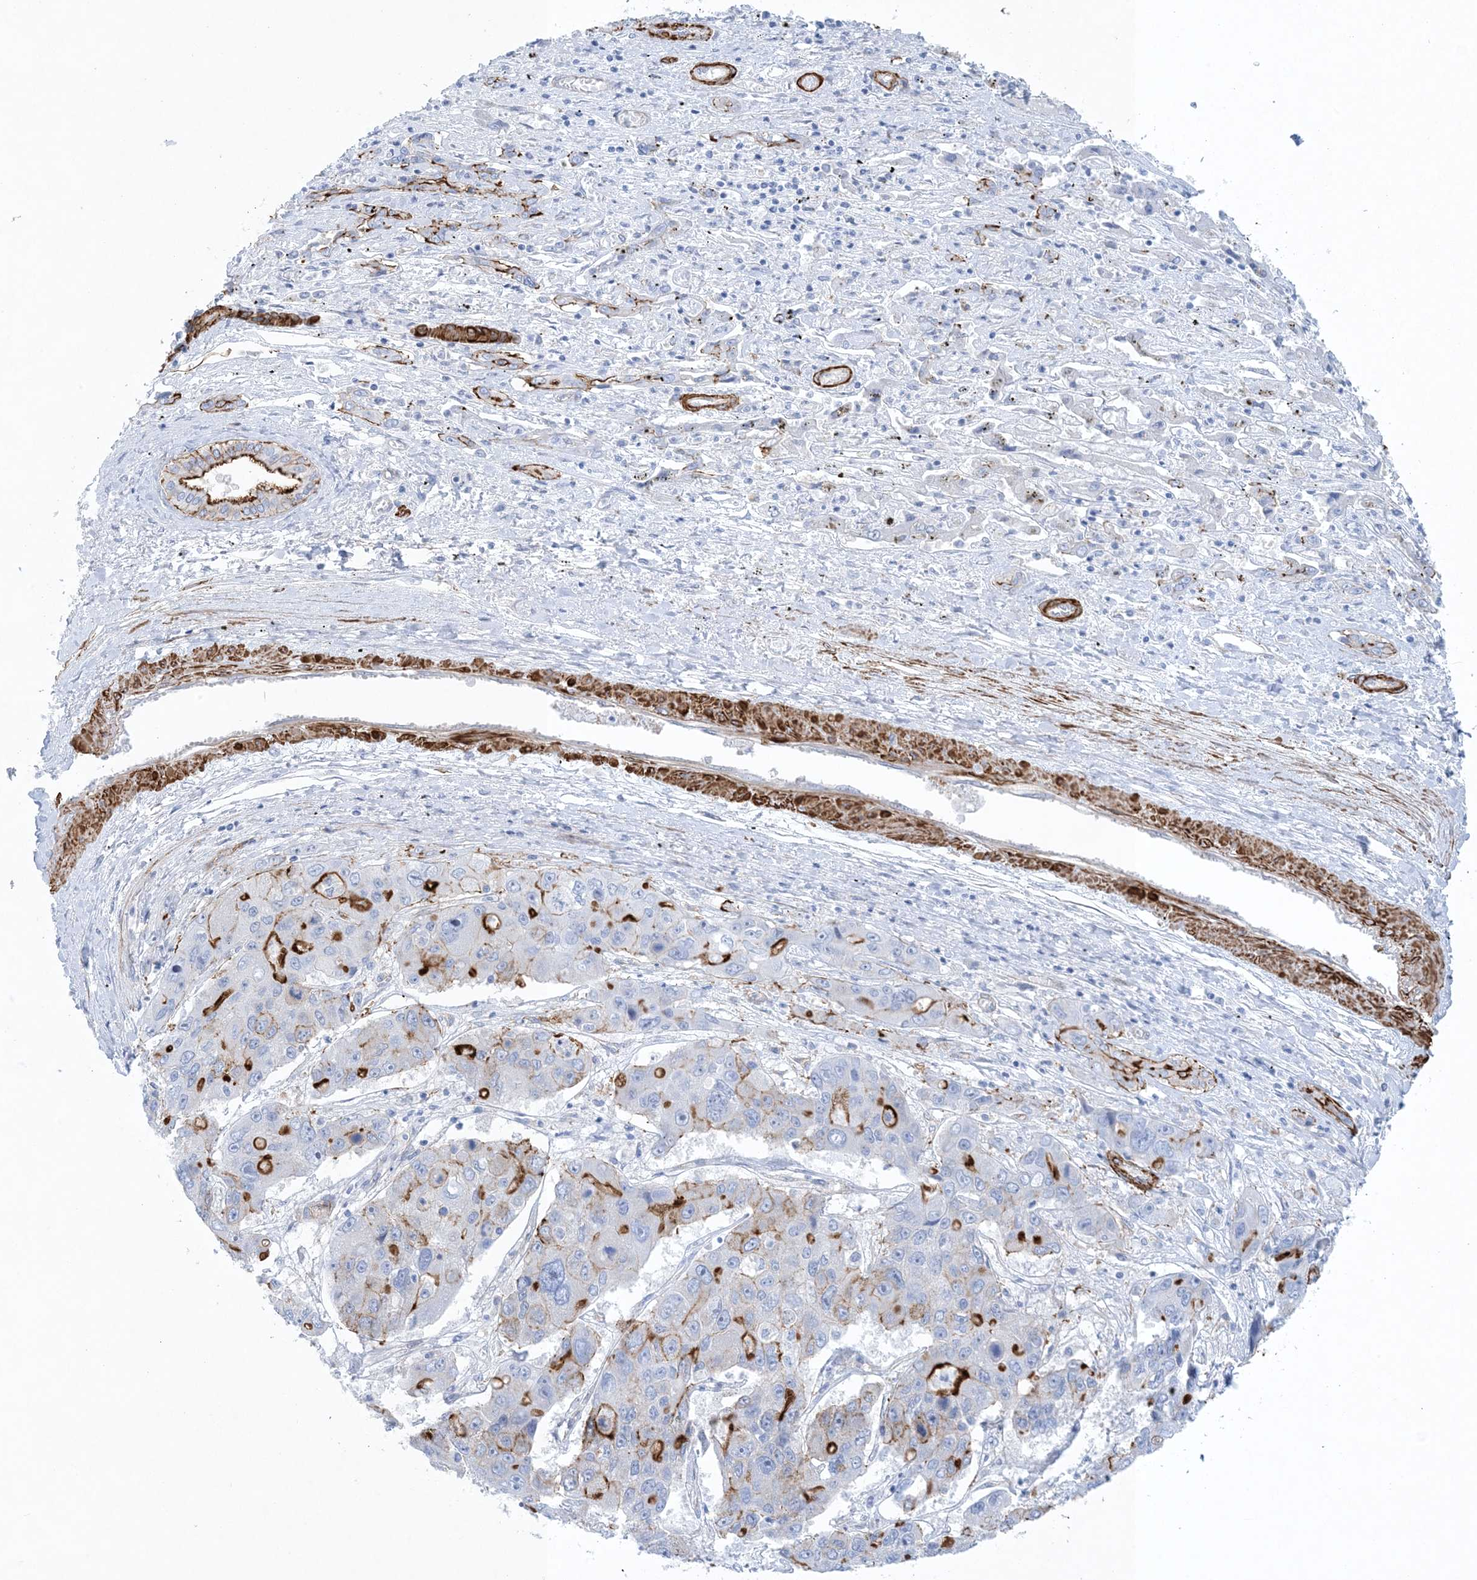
{"staining": {"intensity": "strong", "quantity": "<25%", "location": "cytoplasmic/membranous"}, "tissue": "liver cancer", "cell_type": "Tumor cells", "image_type": "cancer", "snomed": [{"axis": "morphology", "description": "Cholangiocarcinoma"}, {"axis": "topography", "description": "Liver"}], "caption": "A brown stain shows strong cytoplasmic/membranous expression of a protein in cholangiocarcinoma (liver) tumor cells. (DAB (3,3'-diaminobenzidine) = brown stain, brightfield microscopy at high magnification).", "gene": "SHANK1", "patient": {"sex": "male", "age": 67}}